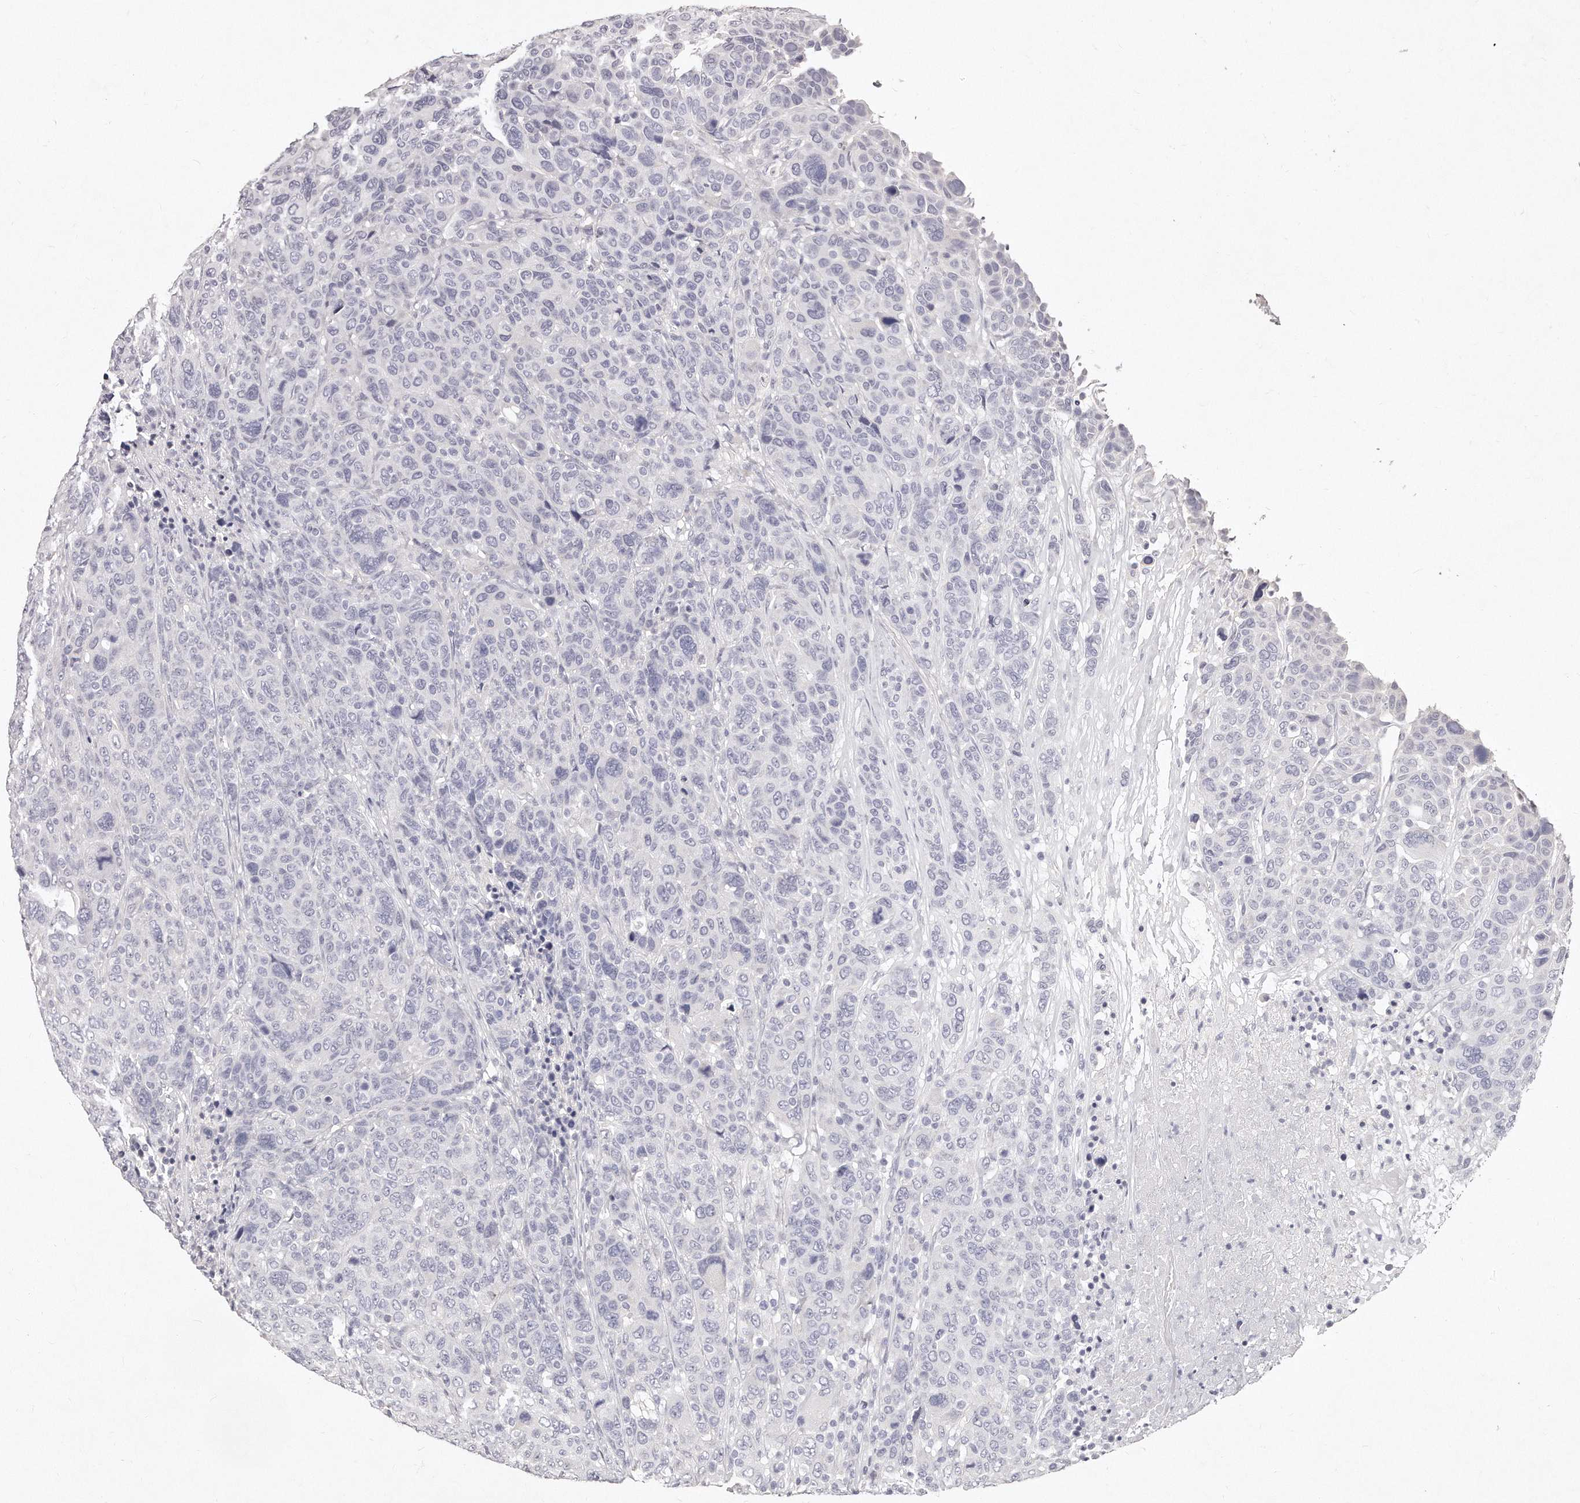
{"staining": {"intensity": "negative", "quantity": "none", "location": "none"}, "tissue": "breast cancer", "cell_type": "Tumor cells", "image_type": "cancer", "snomed": [{"axis": "morphology", "description": "Duct carcinoma"}, {"axis": "topography", "description": "Breast"}], "caption": "High power microscopy micrograph of an immunohistochemistry photomicrograph of breast cancer (invasive ductal carcinoma), revealing no significant staining in tumor cells. The staining was performed using DAB to visualize the protein expression in brown, while the nuclei were stained in blue with hematoxylin (Magnification: 20x).", "gene": "GDA", "patient": {"sex": "female", "age": 37}}